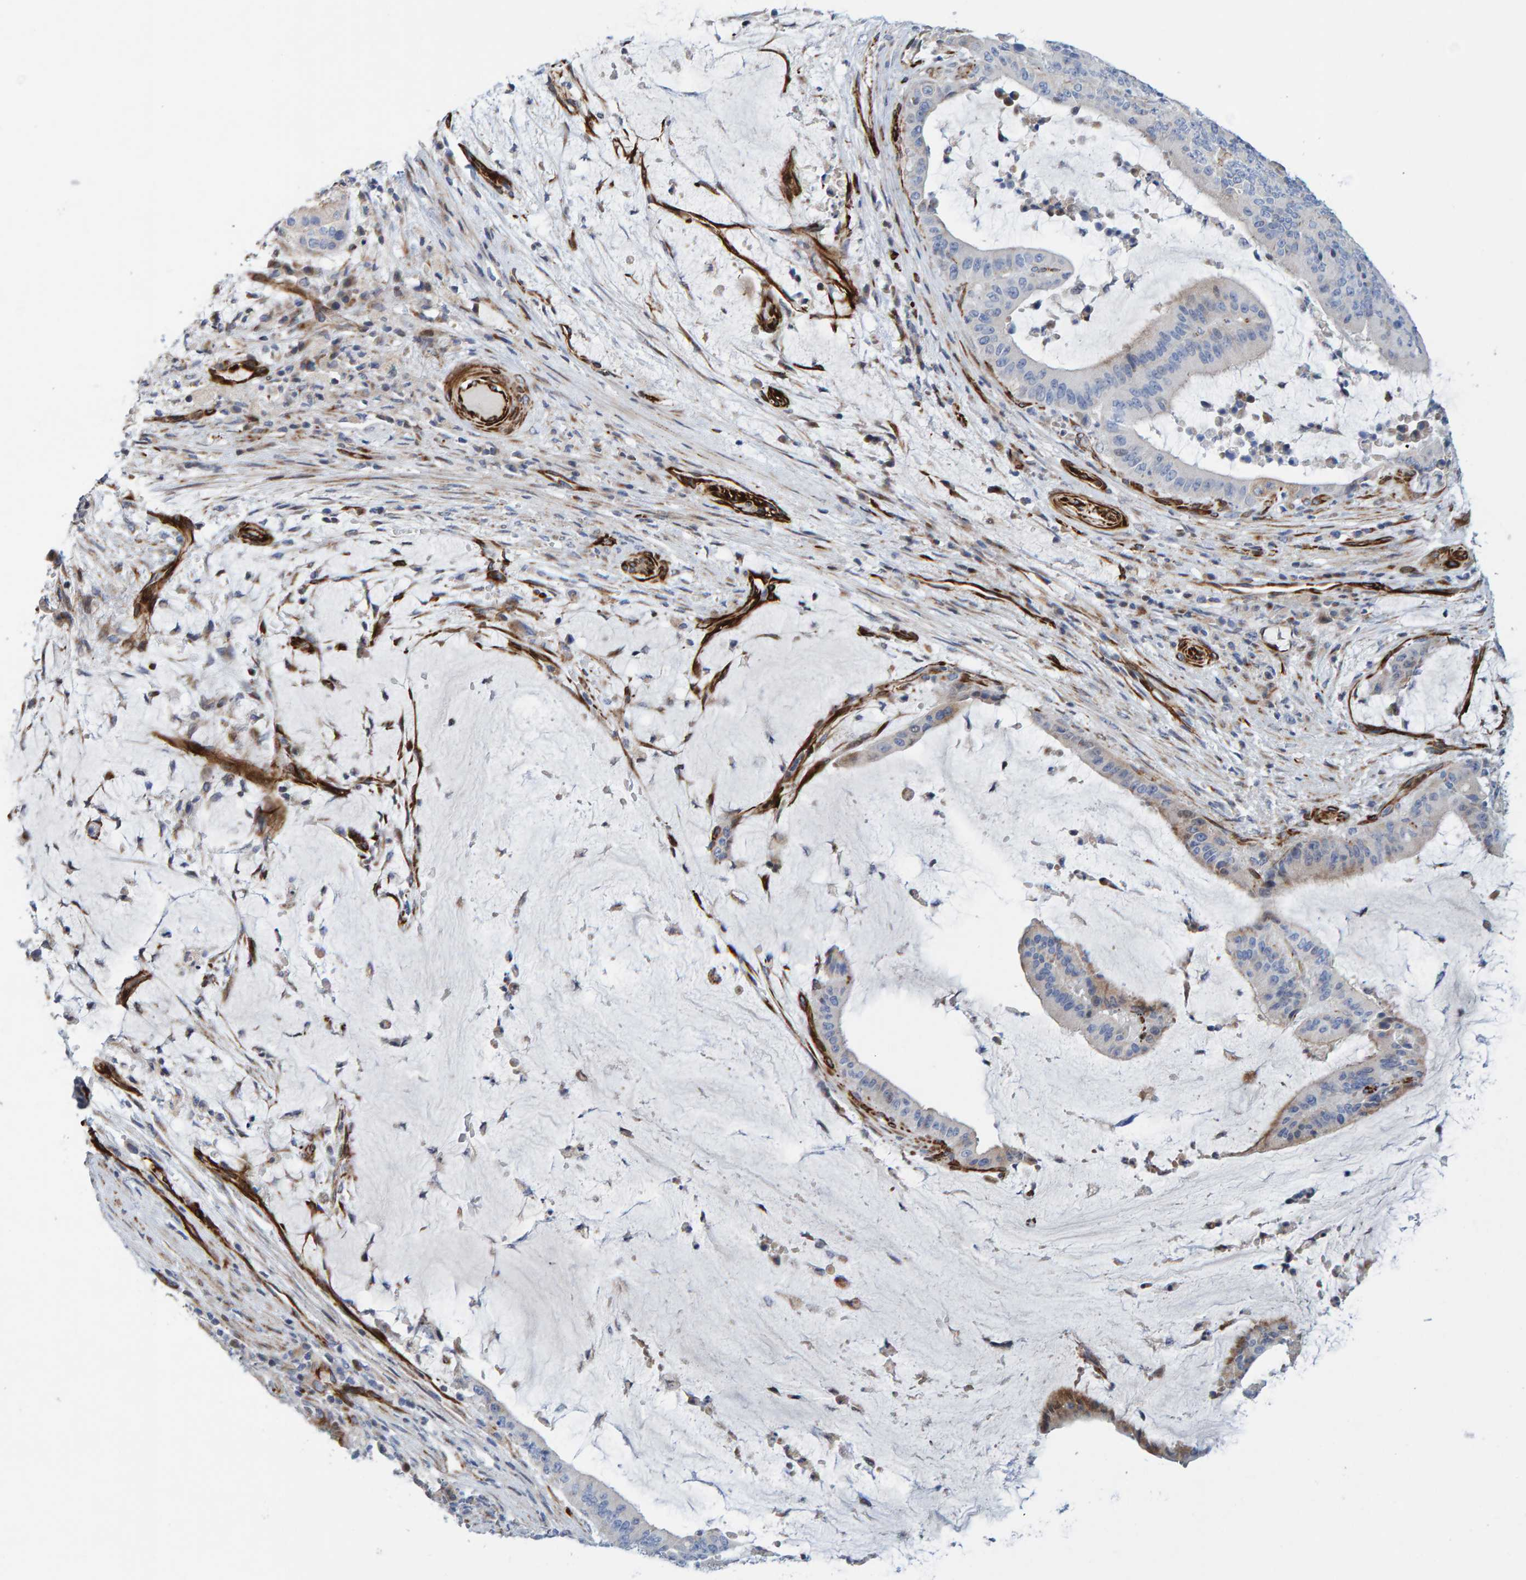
{"staining": {"intensity": "negative", "quantity": "none", "location": "none"}, "tissue": "liver cancer", "cell_type": "Tumor cells", "image_type": "cancer", "snomed": [{"axis": "morphology", "description": "Normal tissue, NOS"}, {"axis": "morphology", "description": "Cholangiocarcinoma"}, {"axis": "topography", "description": "Liver"}, {"axis": "topography", "description": "Peripheral nerve tissue"}], "caption": "The image displays no staining of tumor cells in cholangiocarcinoma (liver).", "gene": "POLG2", "patient": {"sex": "female", "age": 73}}